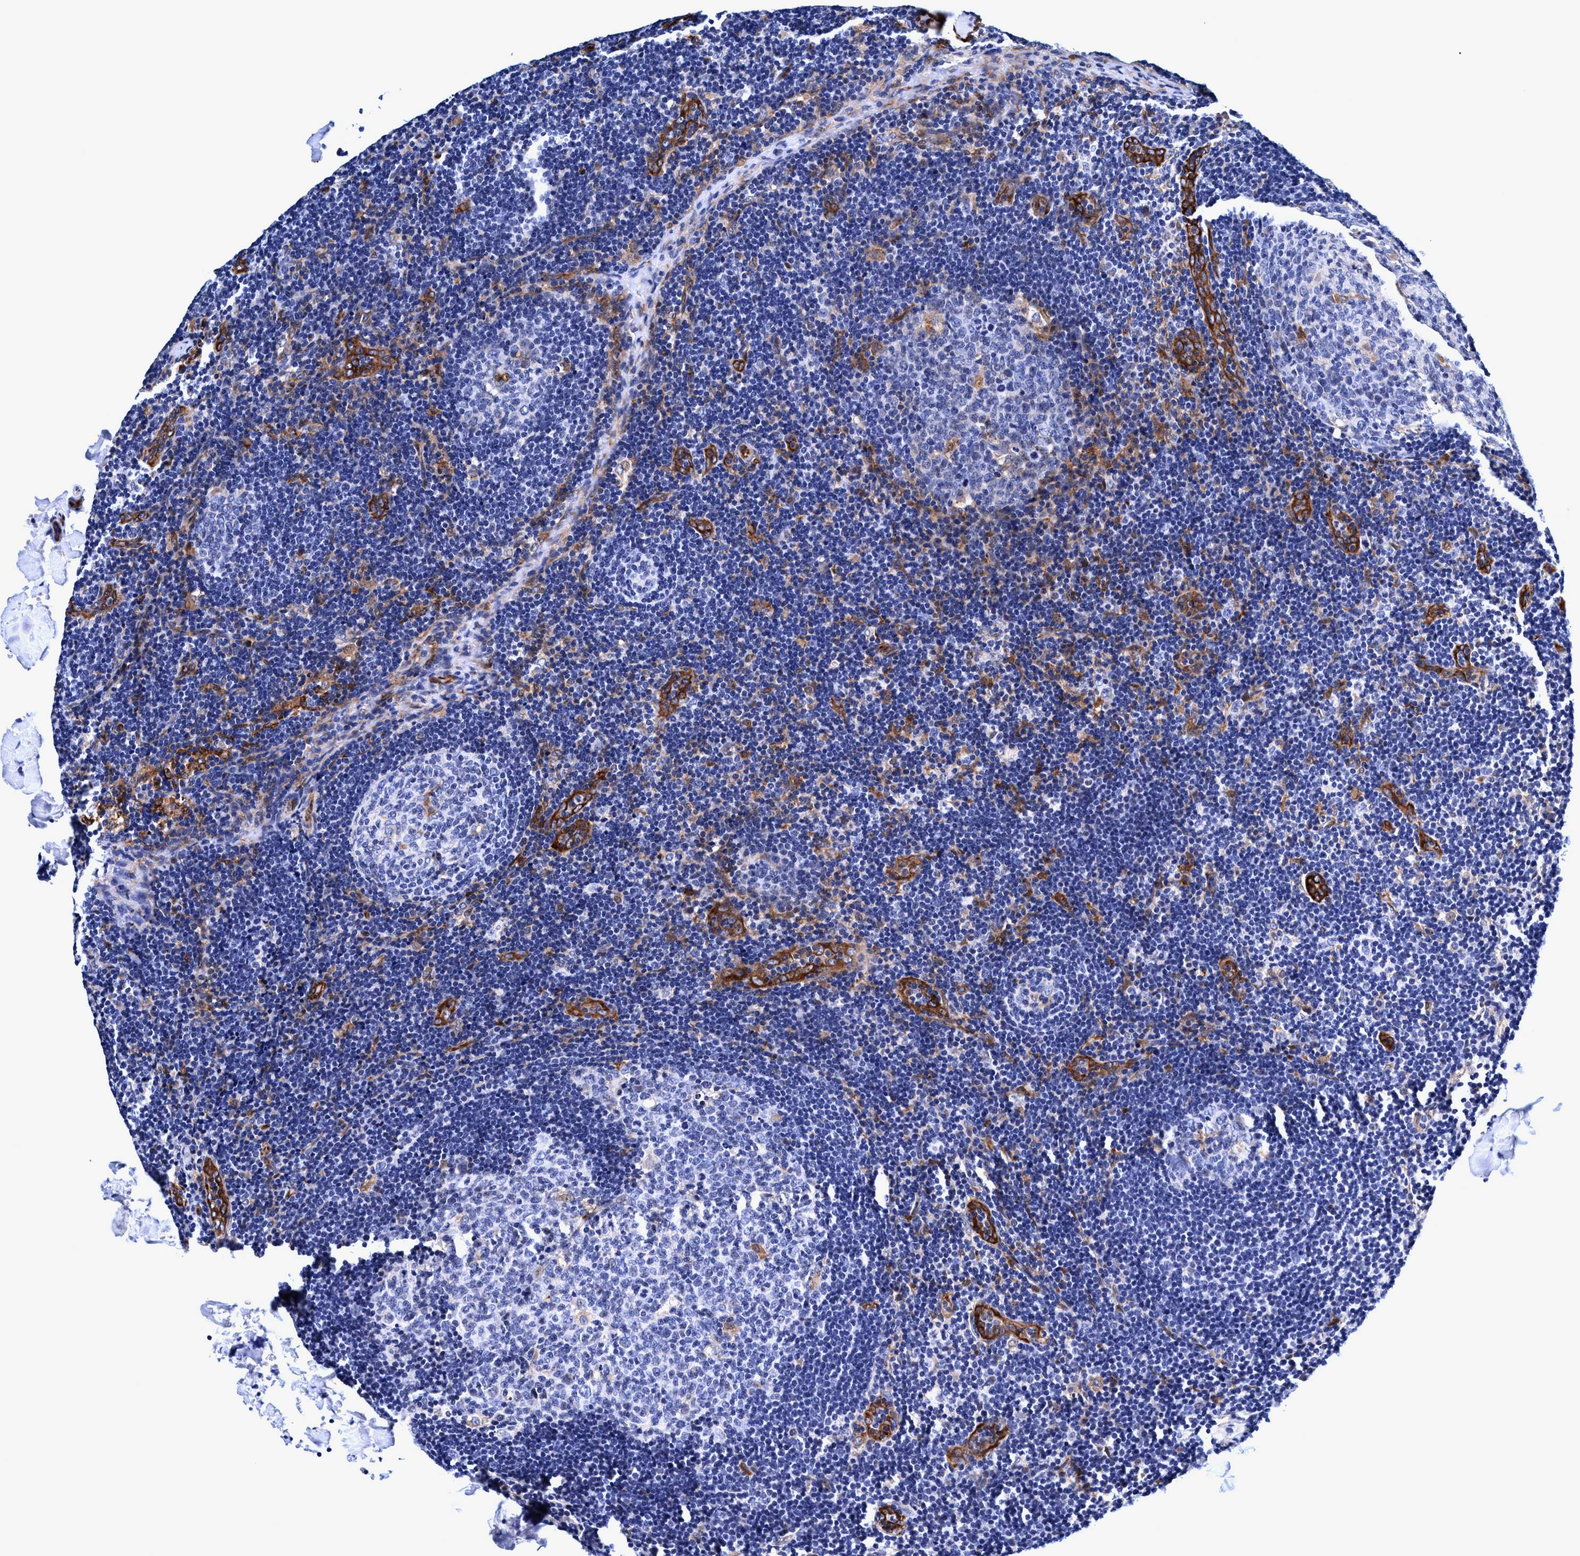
{"staining": {"intensity": "negative", "quantity": "none", "location": "none"}, "tissue": "lymph node", "cell_type": "Germinal center cells", "image_type": "normal", "snomed": [{"axis": "morphology", "description": "Normal tissue, NOS"}, {"axis": "topography", "description": "Lymph node"}], "caption": "Immunohistochemistry (IHC) of unremarkable human lymph node shows no positivity in germinal center cells. Nuclei are stained in blue.", "gene": "UBALD2", "patient": {"sex": "female", "age": 14}}